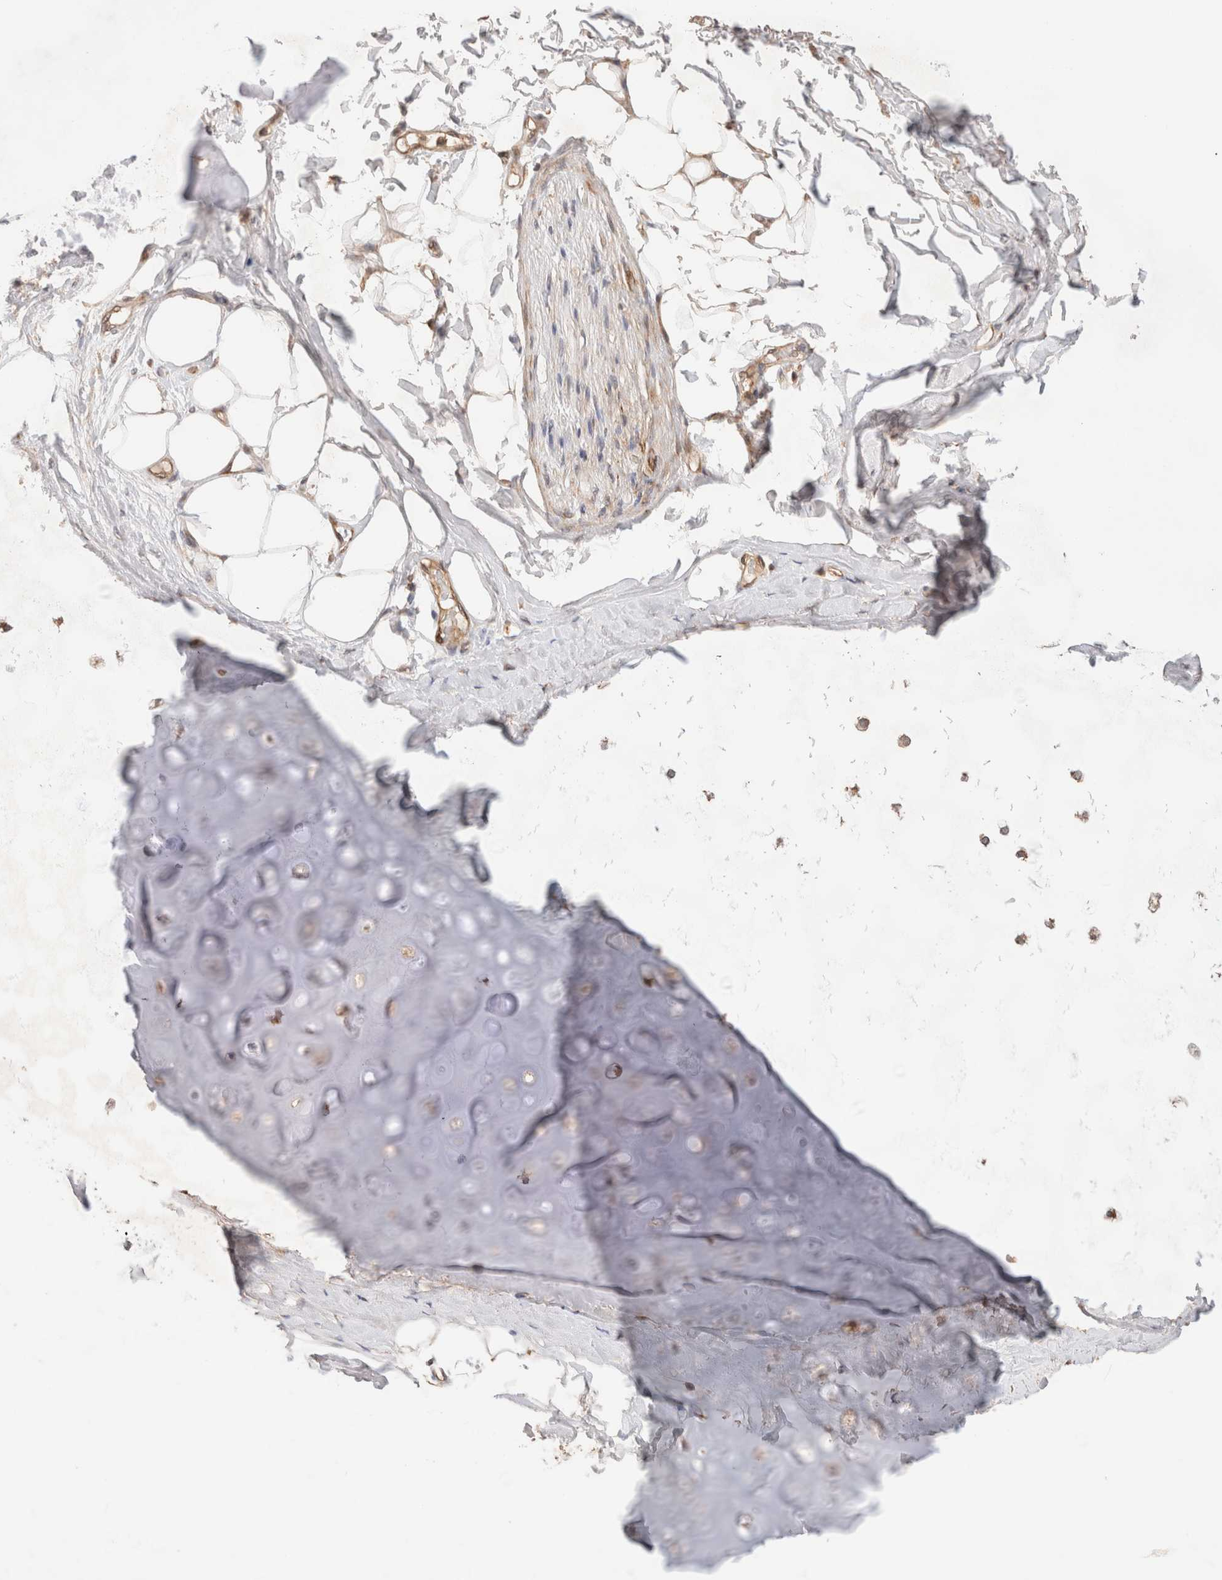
{"staining": {"intensity": "moderate", "quantity": ">75%", "location": "cytoplasmic/membranous"}, "tissue": "adipose tissue", "cell_type": "Adipocytes", "image_type": "normal", "snomed": [{"axis": "morphology", "description": "Normal tissue, NOS"}, {"axis": "topography", "description": "Cartilage tissue"}, {"axis": "topography", "description": "Bronchus"}], "caption": "Immunohistochemical staining of unremarkable human adipose tissue reveals medium levels of moderate cytoplasmic/membranous positivity in approximately >75% of adipocytes.", "gene": "SIKE1", "patient": {"sex": "female", "age": 73}}